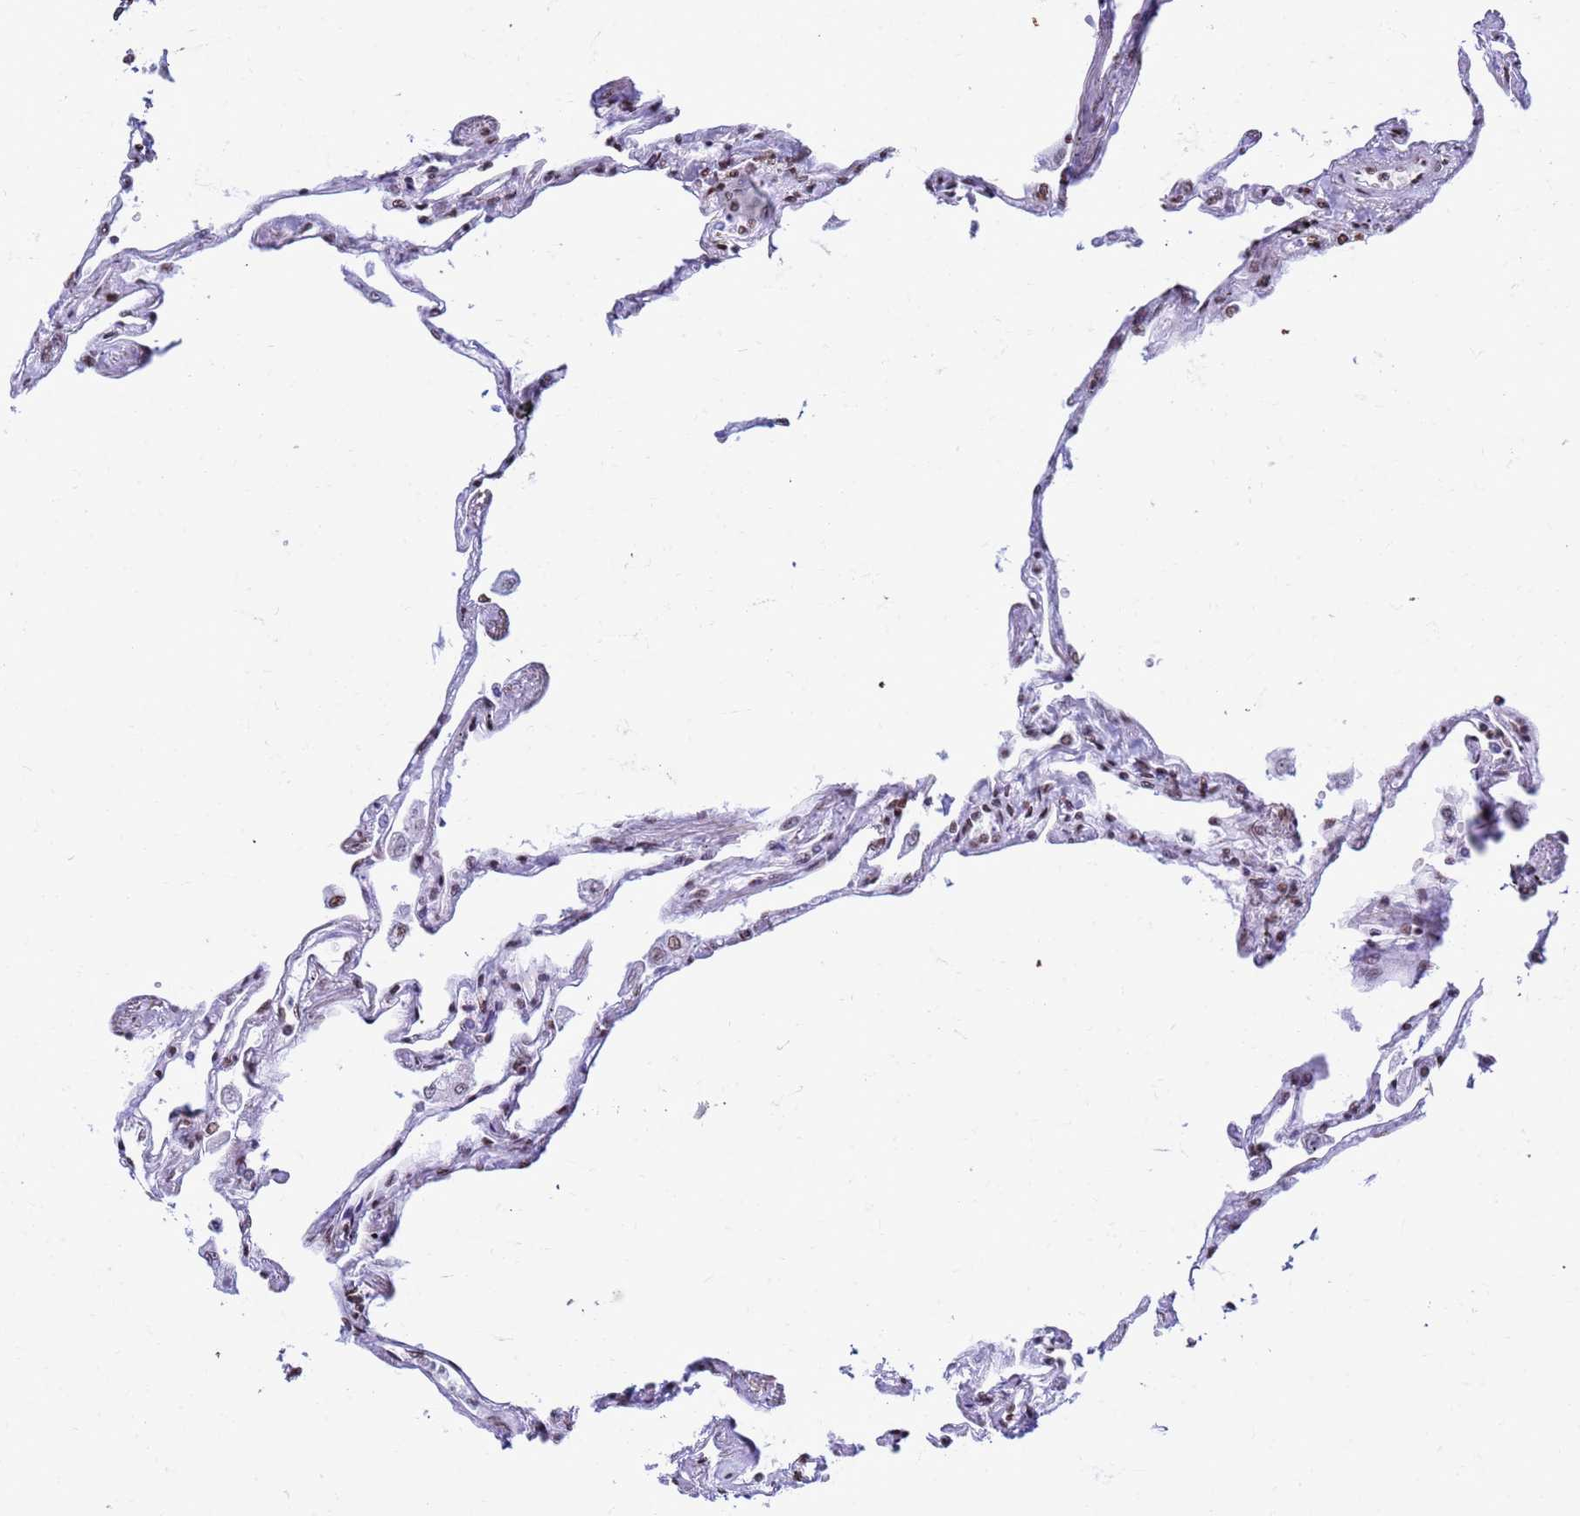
{"staining": {"intensity": "moderate", "quantity": "25%-75%", "location": "nuclear"}, "tissue": "lung", "cell_type": "Alveolar cells", "image_type": "normal", "snomed": [{"axis": "morphology", "description": "Normal tissue, NOS"}, {"axis": "topography", "description": "Lung"}], "caption": "Lung stained with DAB immunohistochemistry (IHC) displays medium levels of moderate nuclear expression in approximately 25%-75% of alveolar cells.", "gene": "FAM170B", "patient": {"sex": "female", "age": 67}}